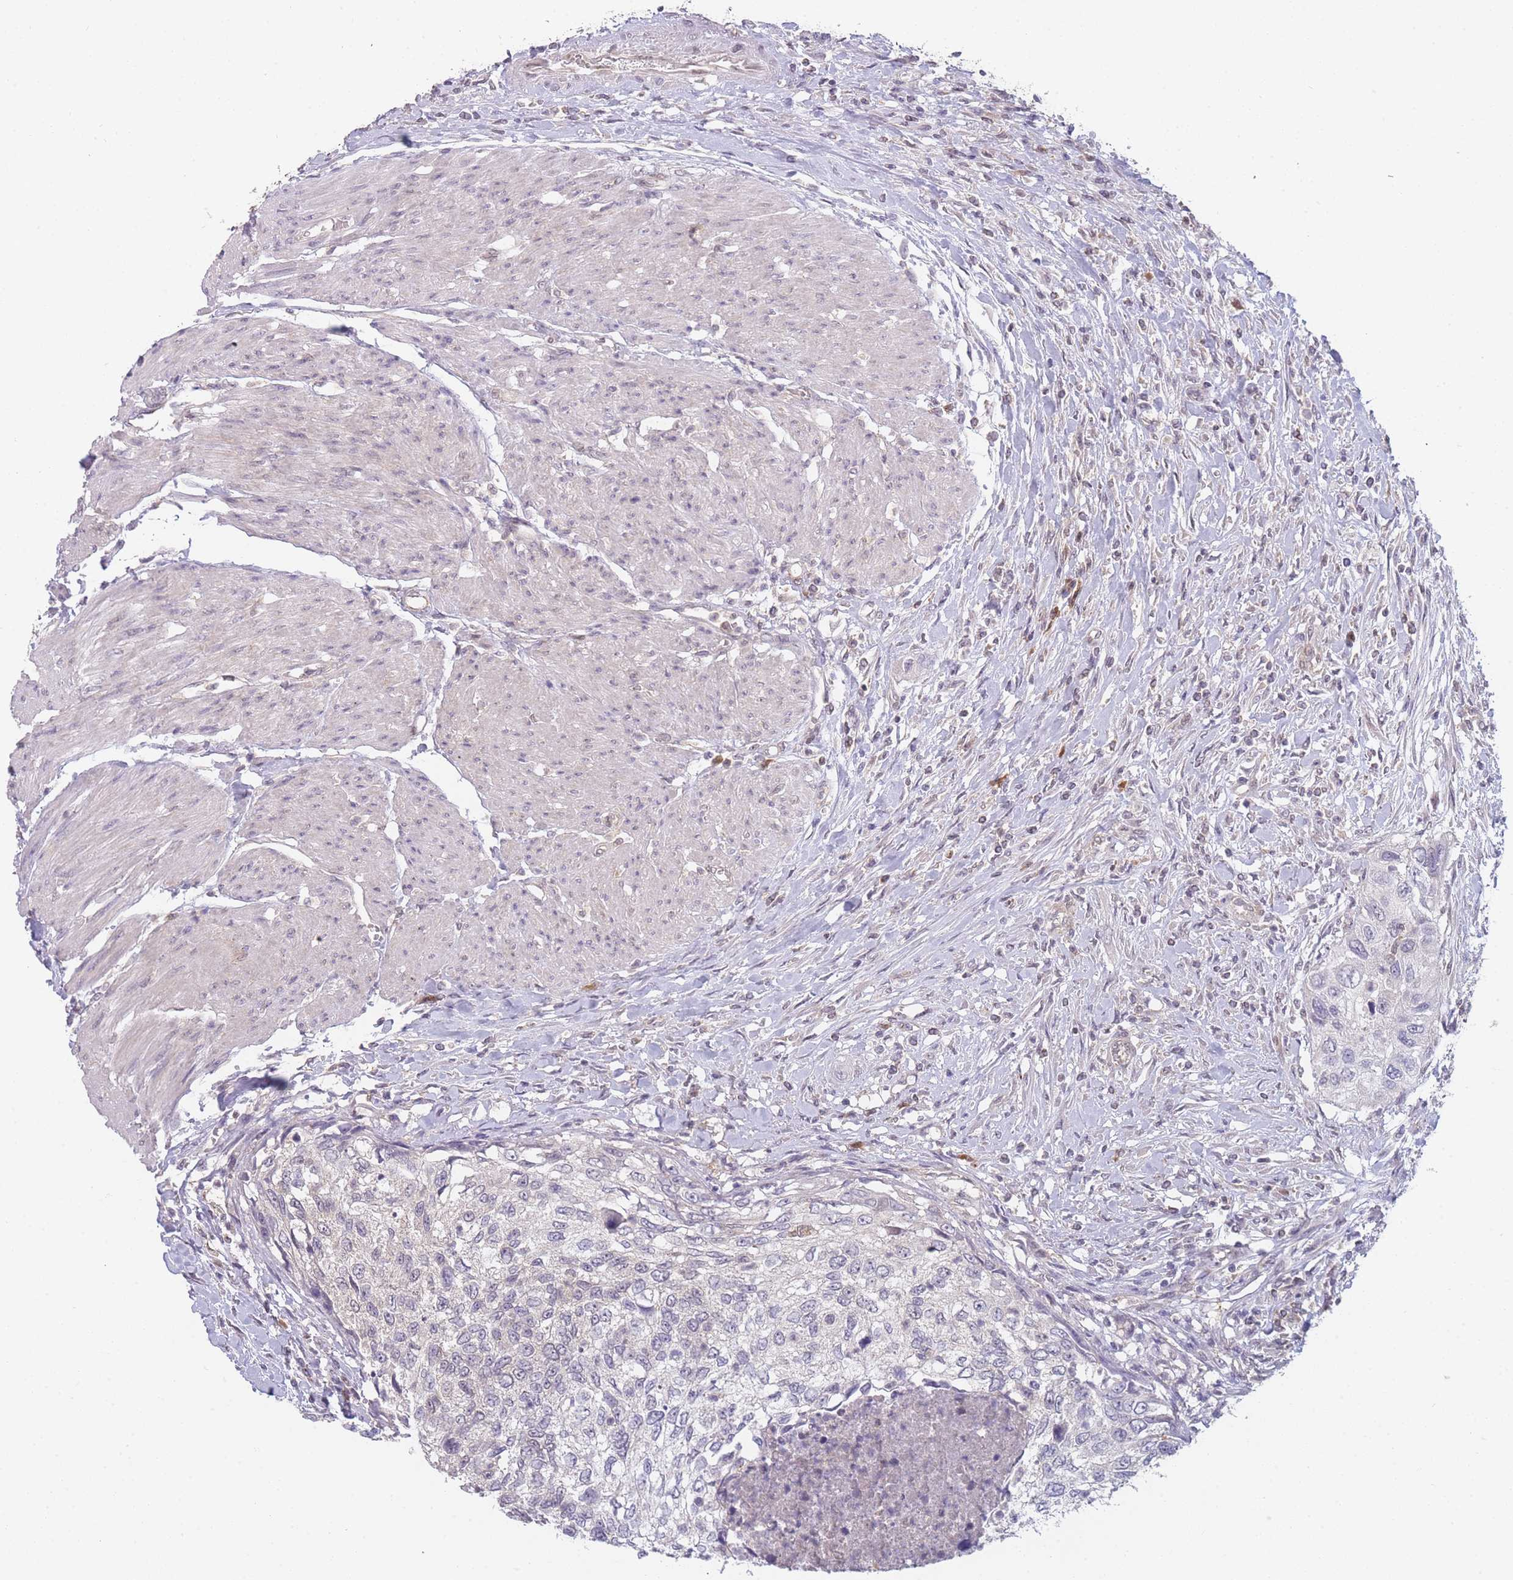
{"staining": {"intensity": "negative", "quantity": "none", "location": "none"}, "tissue": "urothelial cancer", "cell_type": "Tumor cells", "image_type": "cancer", "snomed": [{"axis": "morphology", "description": "Urothelial carcinoma, High grade"}, {"axis": "topography", "description": "Urinary bladder"}], "caption": "Tumor cells are negative for protein expression in human high-grade urothelial carcinoma. (Brightfield microscopy of DAB (3,3'-diaminobenzidine) immunohistochemistry at high magnification).", "gene": "MRI1", "patient": {"sex": "female", "age": 60}}